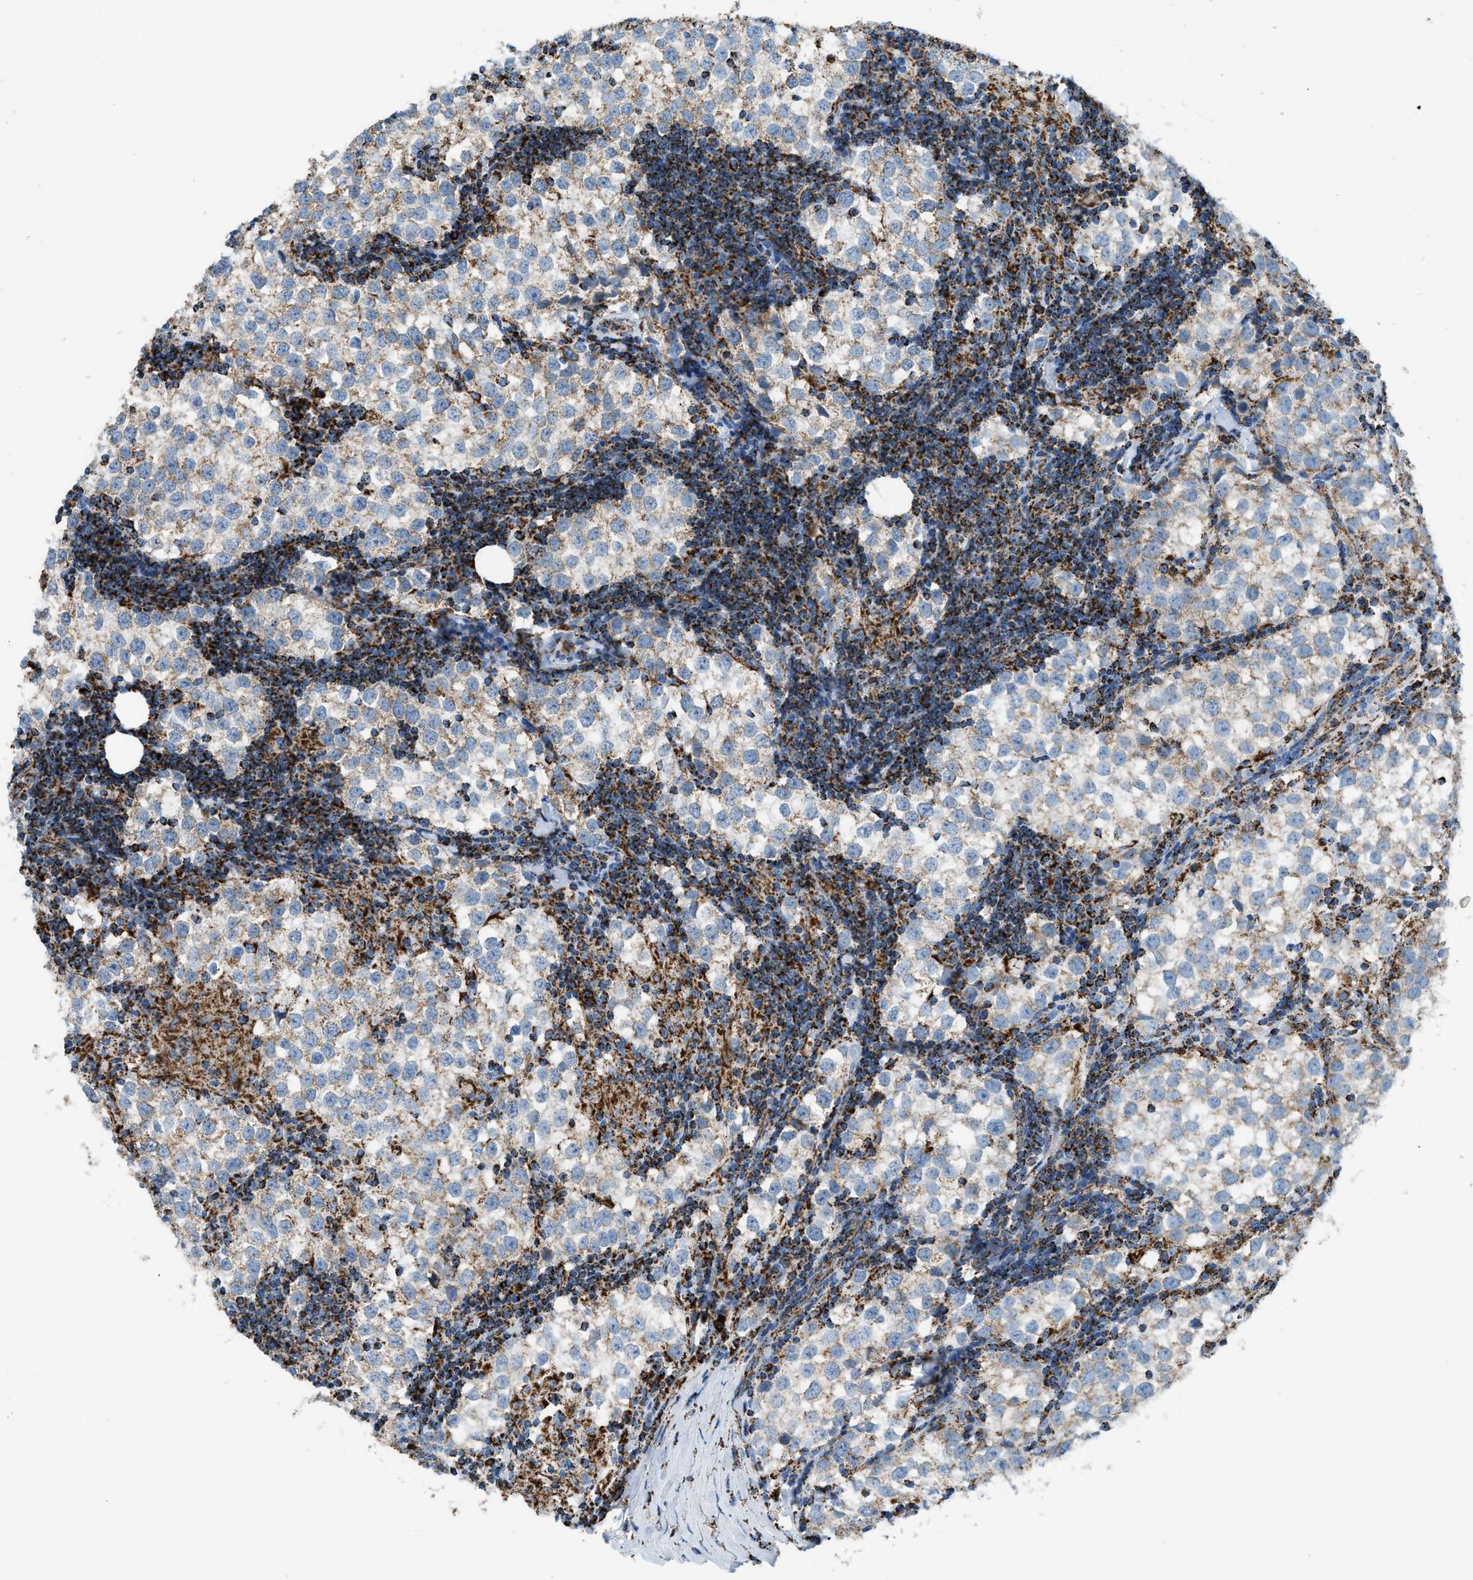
{"staining": {"intensity": "weak", "quantity": ">75%", "location": "cytoplasmic/membranous"}, "tissue": "testis cancer", "cell_type": "Tumor cells", "image_type": "cancer", "snomed": [{"axis": "morphology", "description": "Seminoma, NOS"}, {"axis": "morphology", "description": "Carcinoma, Embryonal, NOS"}, {"axis": "topography", "description": "Testis"}], "caption": "Weak cytoplasmic/membranous protein expression is appreciated in about >75% of tumor cells in seminoma (testis). (IHC, brightfield microscopy, high magnification).", "gene": "ETFB", "patient": {"sex": "male", "age": 36}}